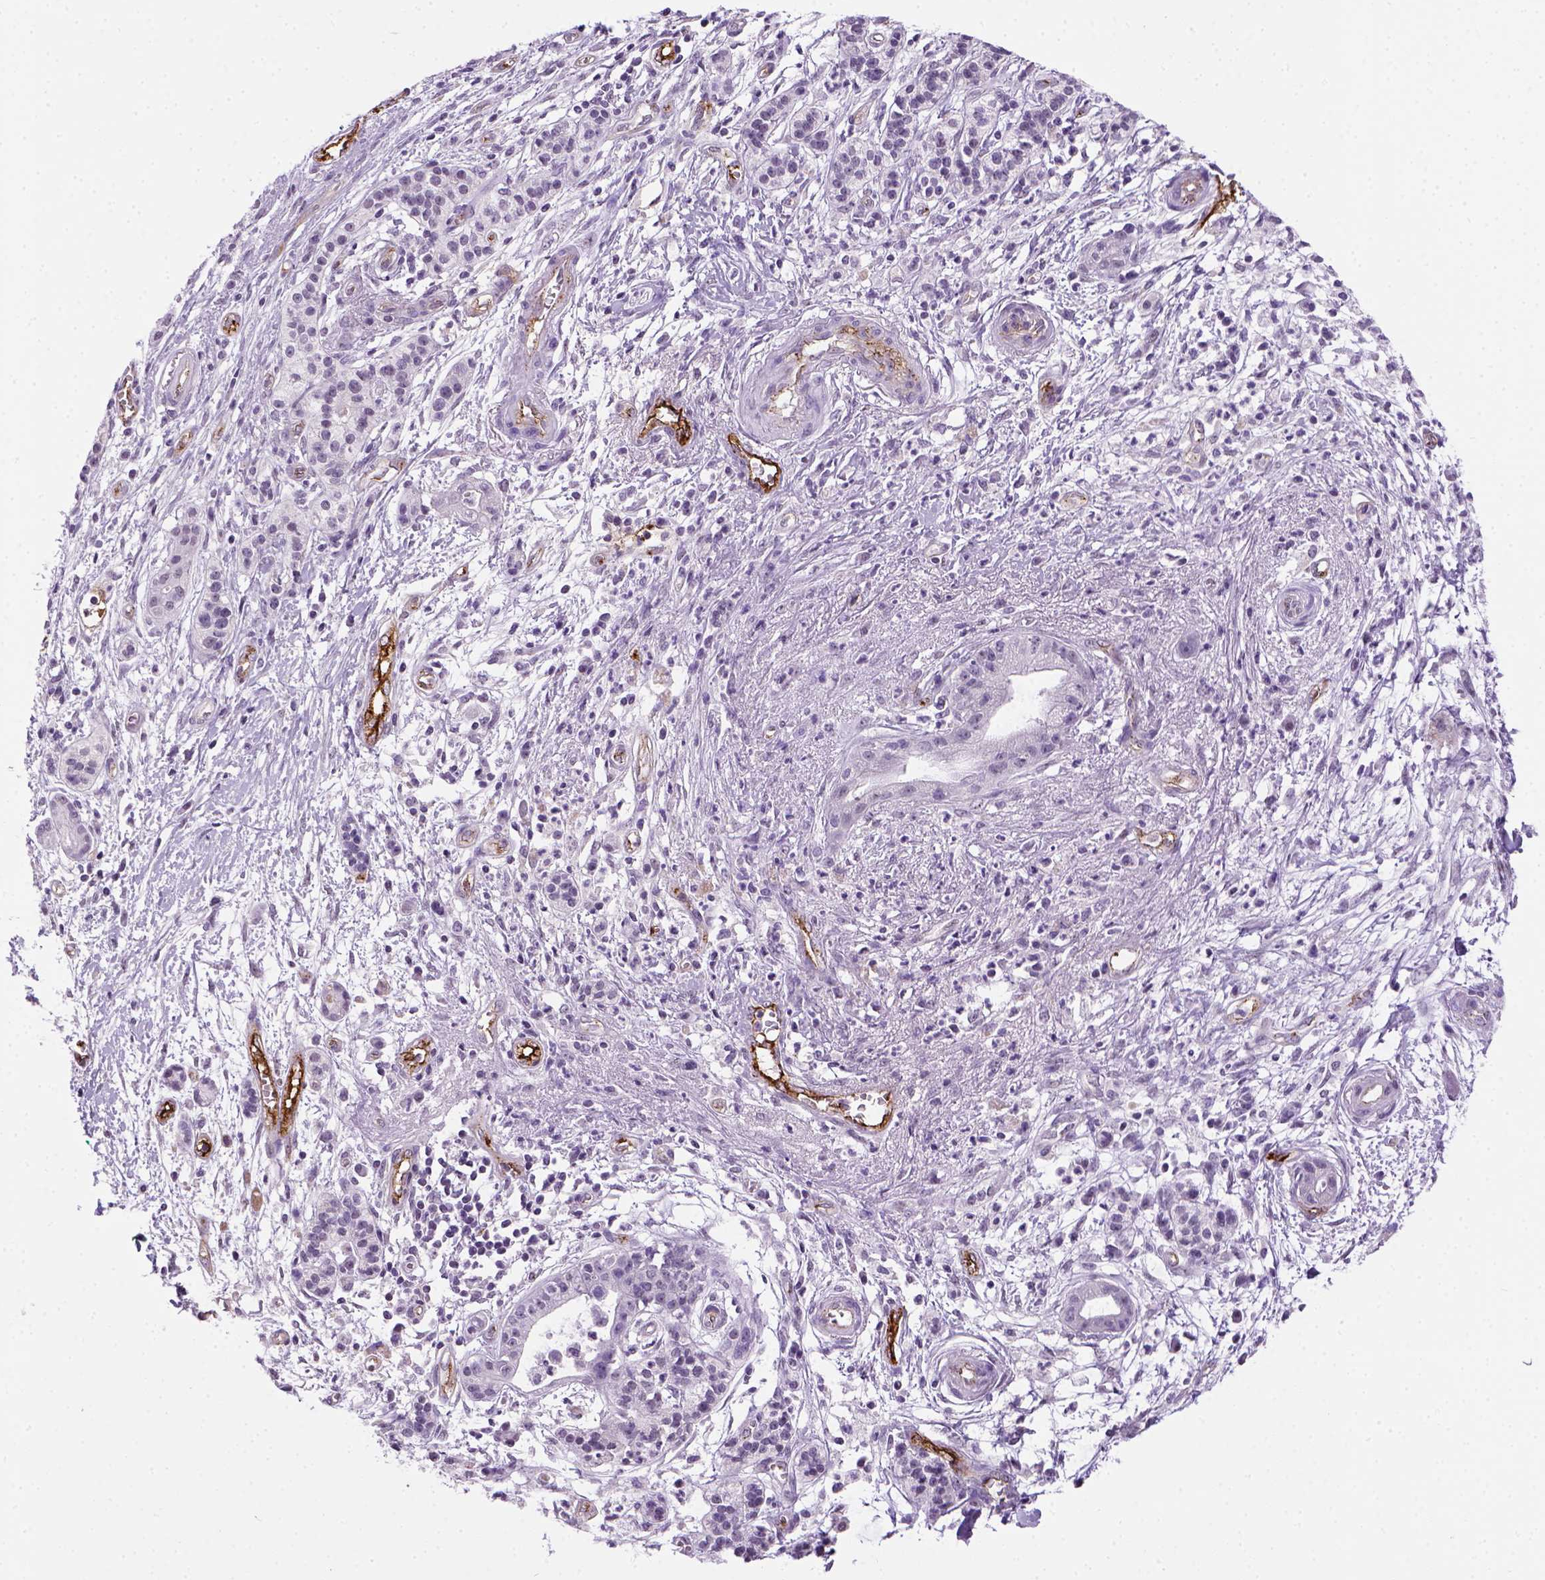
{"staining": {"intensity": "negative", "quantity": "none", "location": "none"}, "tissue": "pancreatic cancer", "cell_type": "Tumor cells", "image_type": "cancer", "snomed": [{"axis": "morphology", "description": "Normal tissue, NOS"}, {"axis": "morphology", "description": "Adenocarcinoma, NOS"}, {"axis": "topography", "description": "Lymph node"}, {"axis": "topography", "description": "Pancreas"}], "caption": "IHC image of pancreatic adenocarcinoma stained for a protein (brown), which exhibits no expression in tumor cells.", "gene": "VWF", "patient": {"sex": "female", "age": 58}}